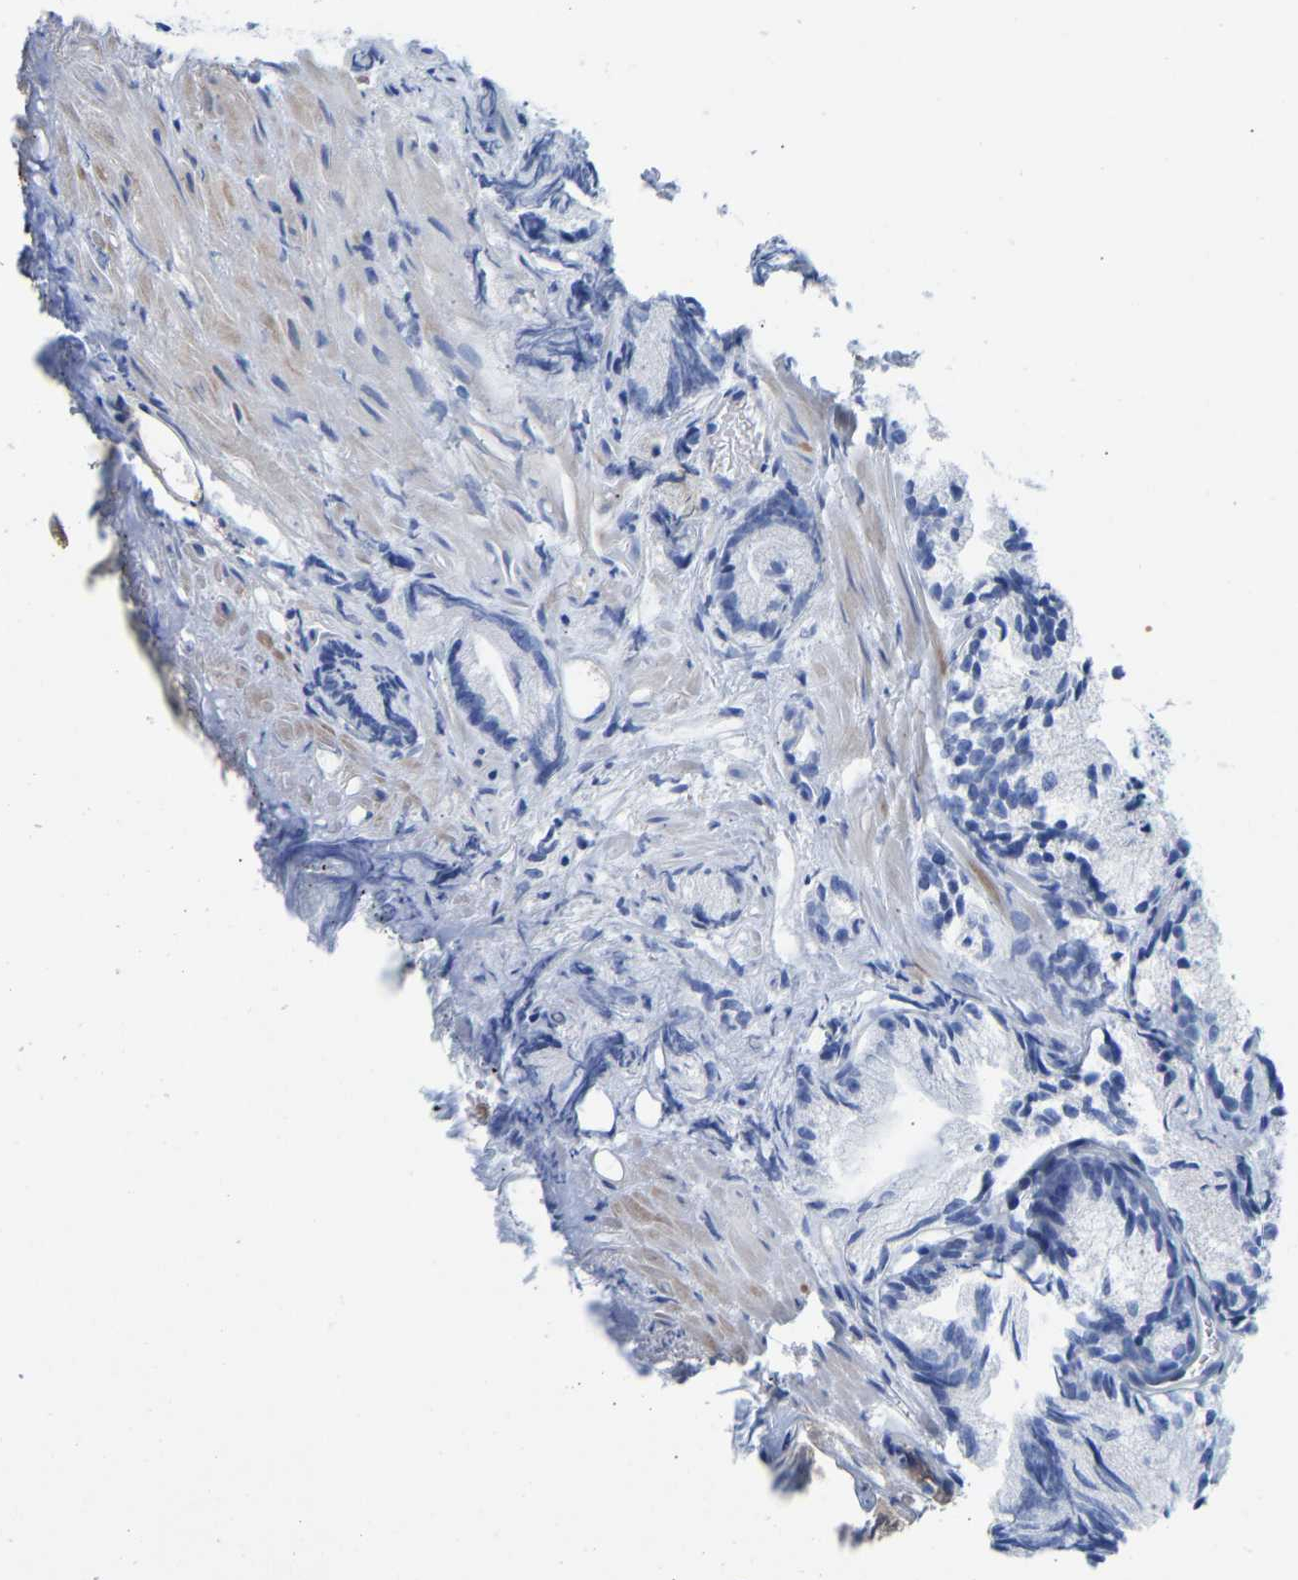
{"staining": {"intensity": "negative", "quantity": "none", "location": "none"}, "tissue": "prostate cancer", "cell_type": "Tumor cells", "image_type": "cancer", "snomed": [{"axis": "morphology", "description": "Adenocarcinoma, Low grade"}, {"axis": "topography", "description": "Prostate"}], "caption": "This is an immunohistochemistry (IHC) photomicrograph of human low-grade adenocarcinoma (prostate). There is no expression in tumor cells.", "gene": "NKAIN3", "patient": {"sex": "male", "age": 89}}